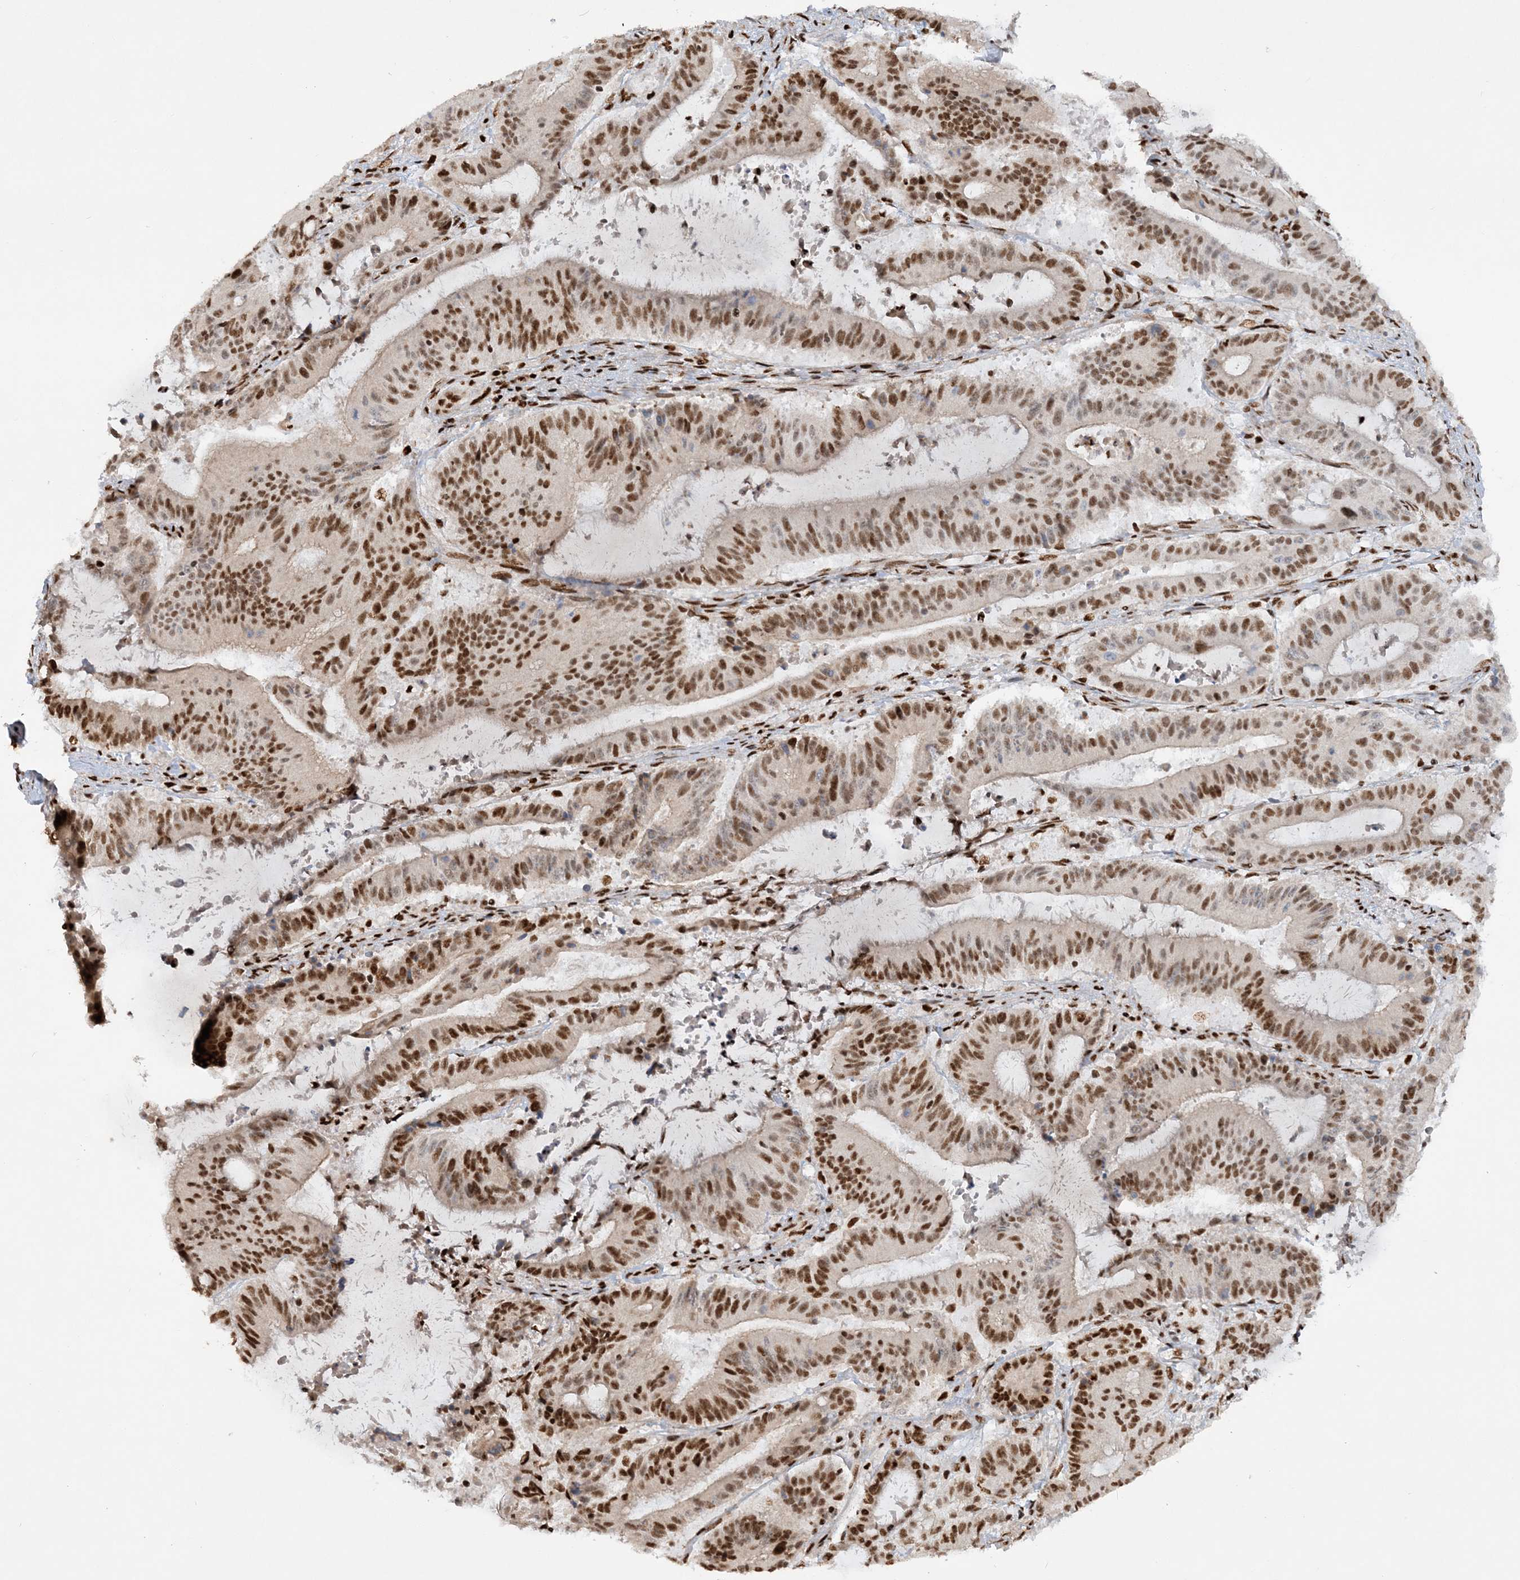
{"staining": {"intensity": "strong", "quantity": ">75%", "location": "nuclear"}, "tissue": "liver cancer", "cell_type": "Tumor cells", "image_type": "cancer", "snomed": [{"axis": "morphology", "description": "Normal tissue, NOS"}, {"axis": "morphology", "description": "Cholangiocarcinoma"}, {"axis": "topography", "description": "Liver"}, {"axis": "topography", "description": "Peripheral nerve tissue"}], "caption": "Human liver cancer stained with a brown dye shows strong nuclear positive expression in approximately >75% of tumor cells.", "gene": "DELE1", "patient": {"sex": "female", "age": 73}}